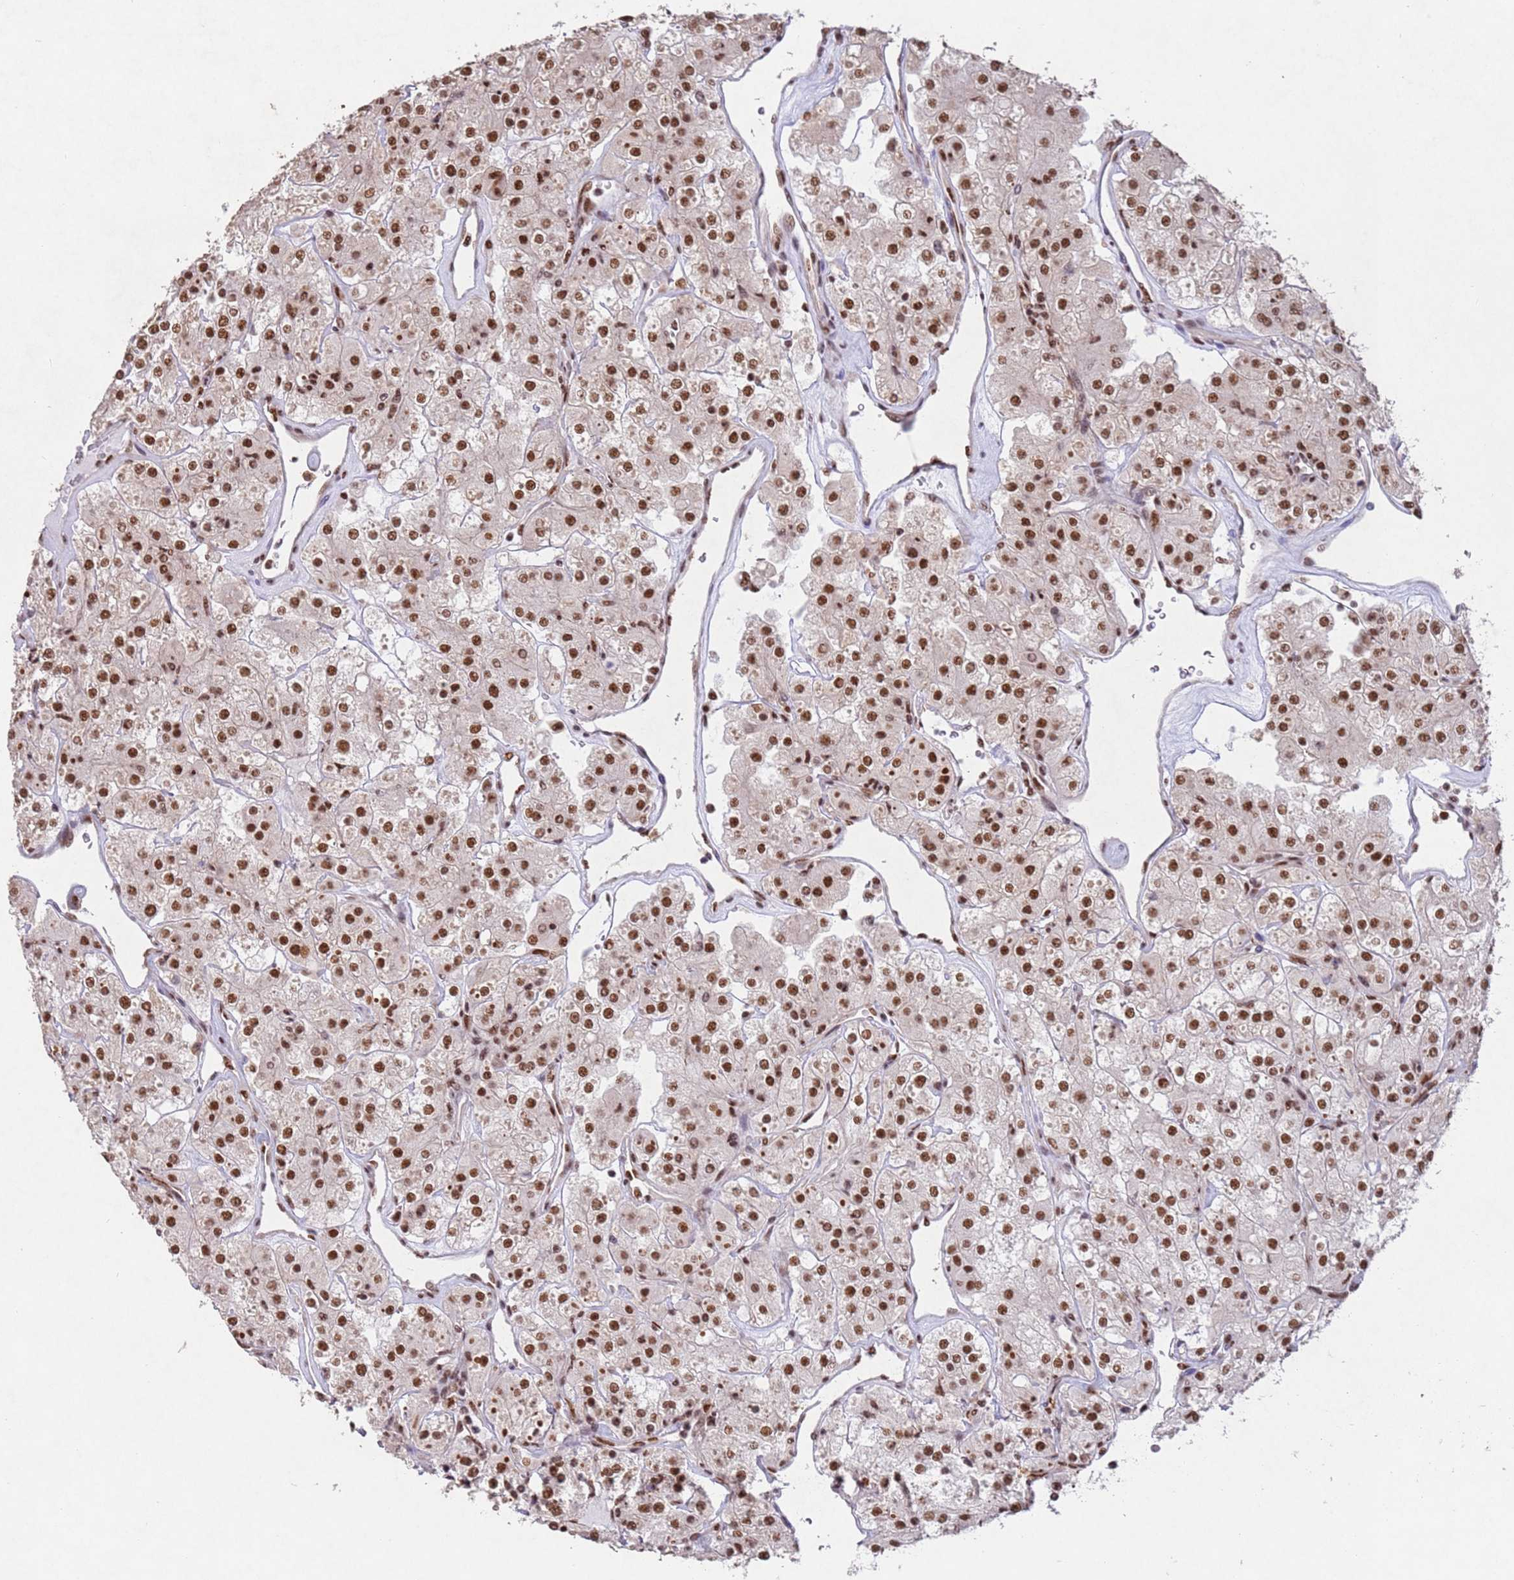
{"staining": {"intensity": "moderate", "quantity": ">75%", "location": "nuclear"}, "tissue": "renal cancer", "cell_type": "Tumor cells", "image_type": "cancer", "snomed": [{"axis": "morphology", "description": "Adenocarcinoma, NOS"}, {"axis": "topography", "description": "Kidney"}], "caption": "Approximately >75% of tumor cells in adenocarcinoma (renal) demonstrate moderate nuclear protein positivity as visualized by brown immunohistochemical staining.", "gene": "ESF1", "patient": {"sex": "male", "age": 77}}